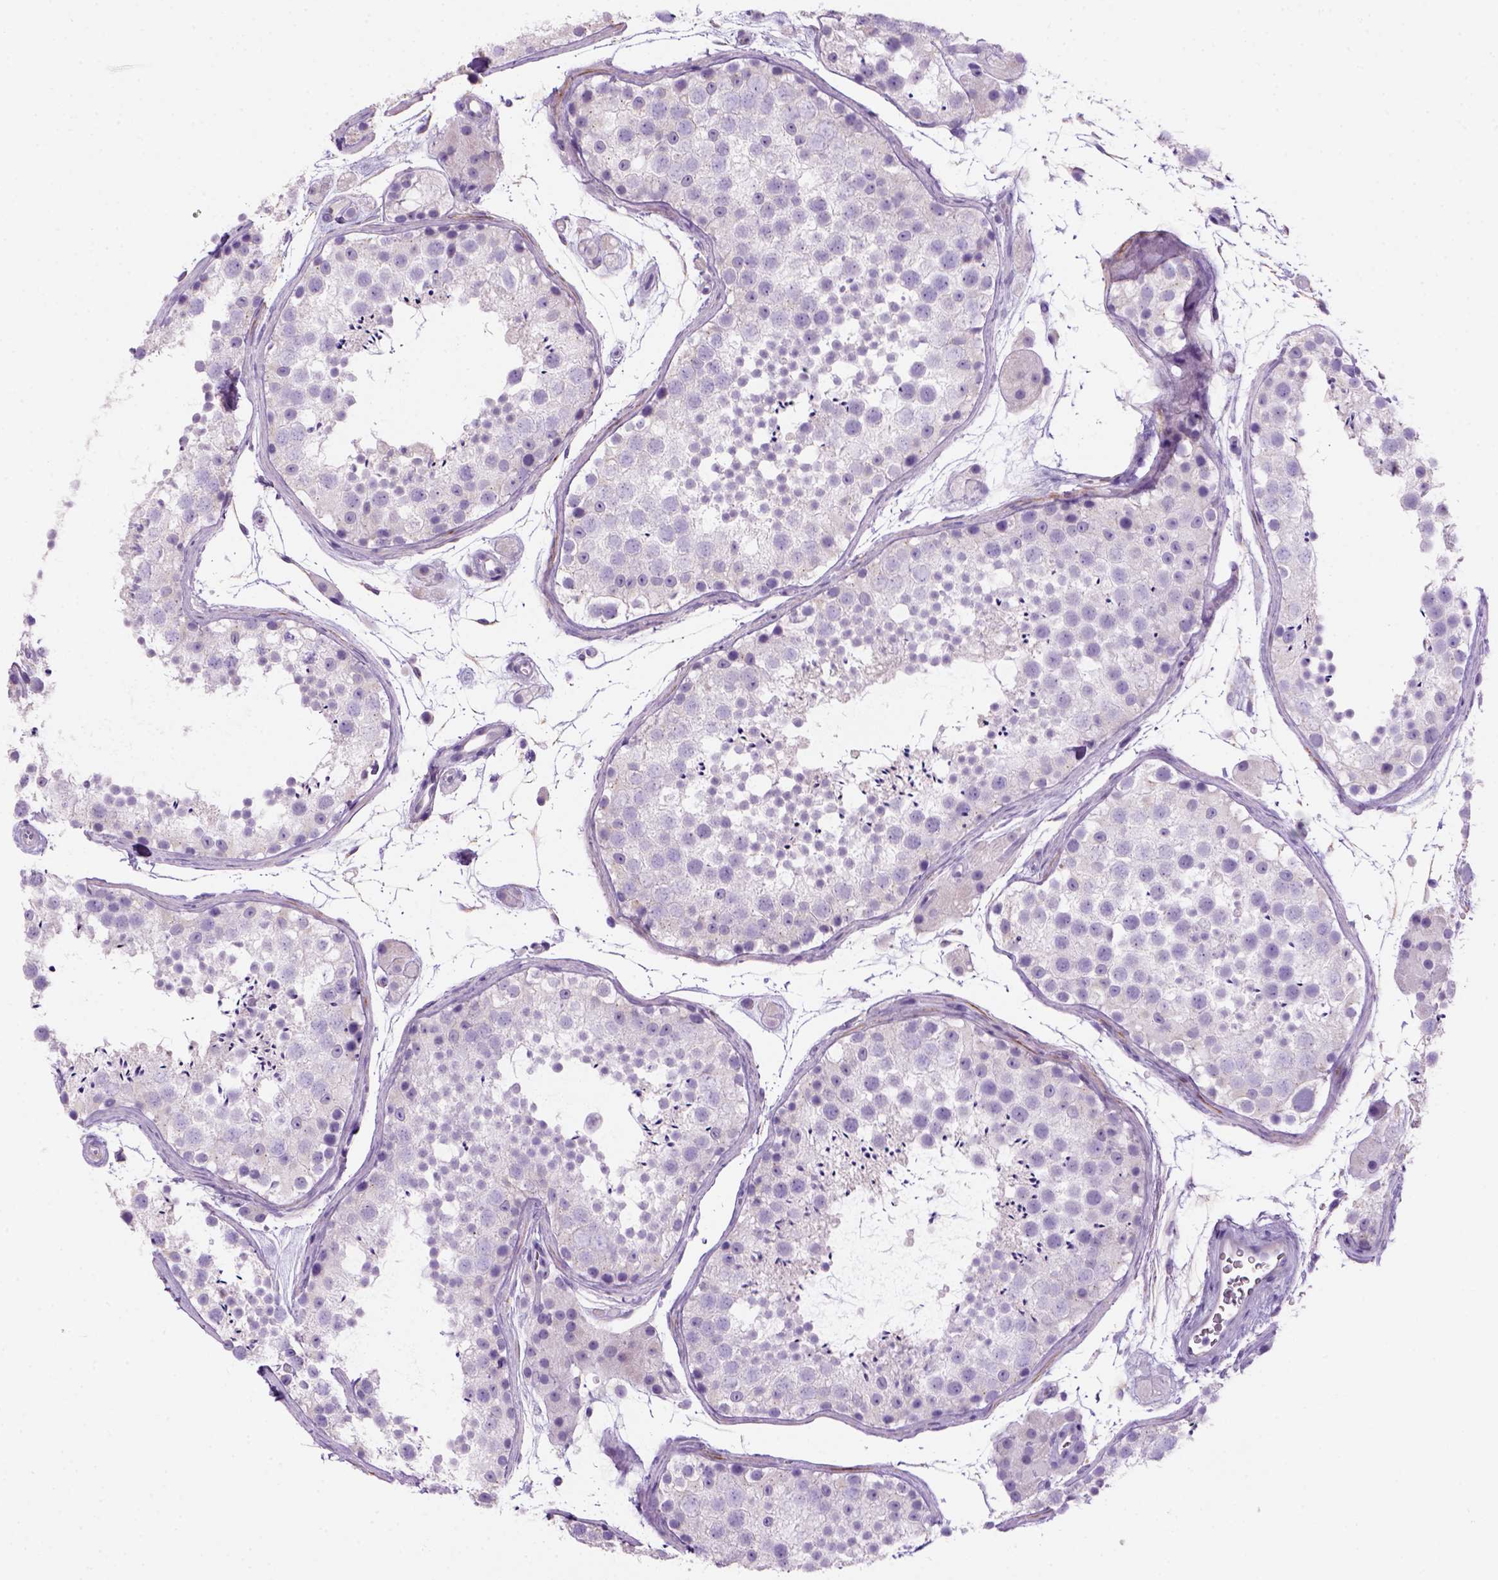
{"staining": {"intensity": "negative", "quantity": "none", "location": "none"}, "tissue": "testis", "cell_type": "Cells in seminiferous ducts", "image_type": "normal", "snomed": [{"axis": "morphology", "description": "Normal tissue, NOS"}, {"axis": "topography", "description": "Testis"}], "caption": "The histopathology image demonstrates no significant staining in cells in seminiferous ducts of testis.", "gene": "ARHGEF33", "patient": {"sex": "male", "age": 41}}